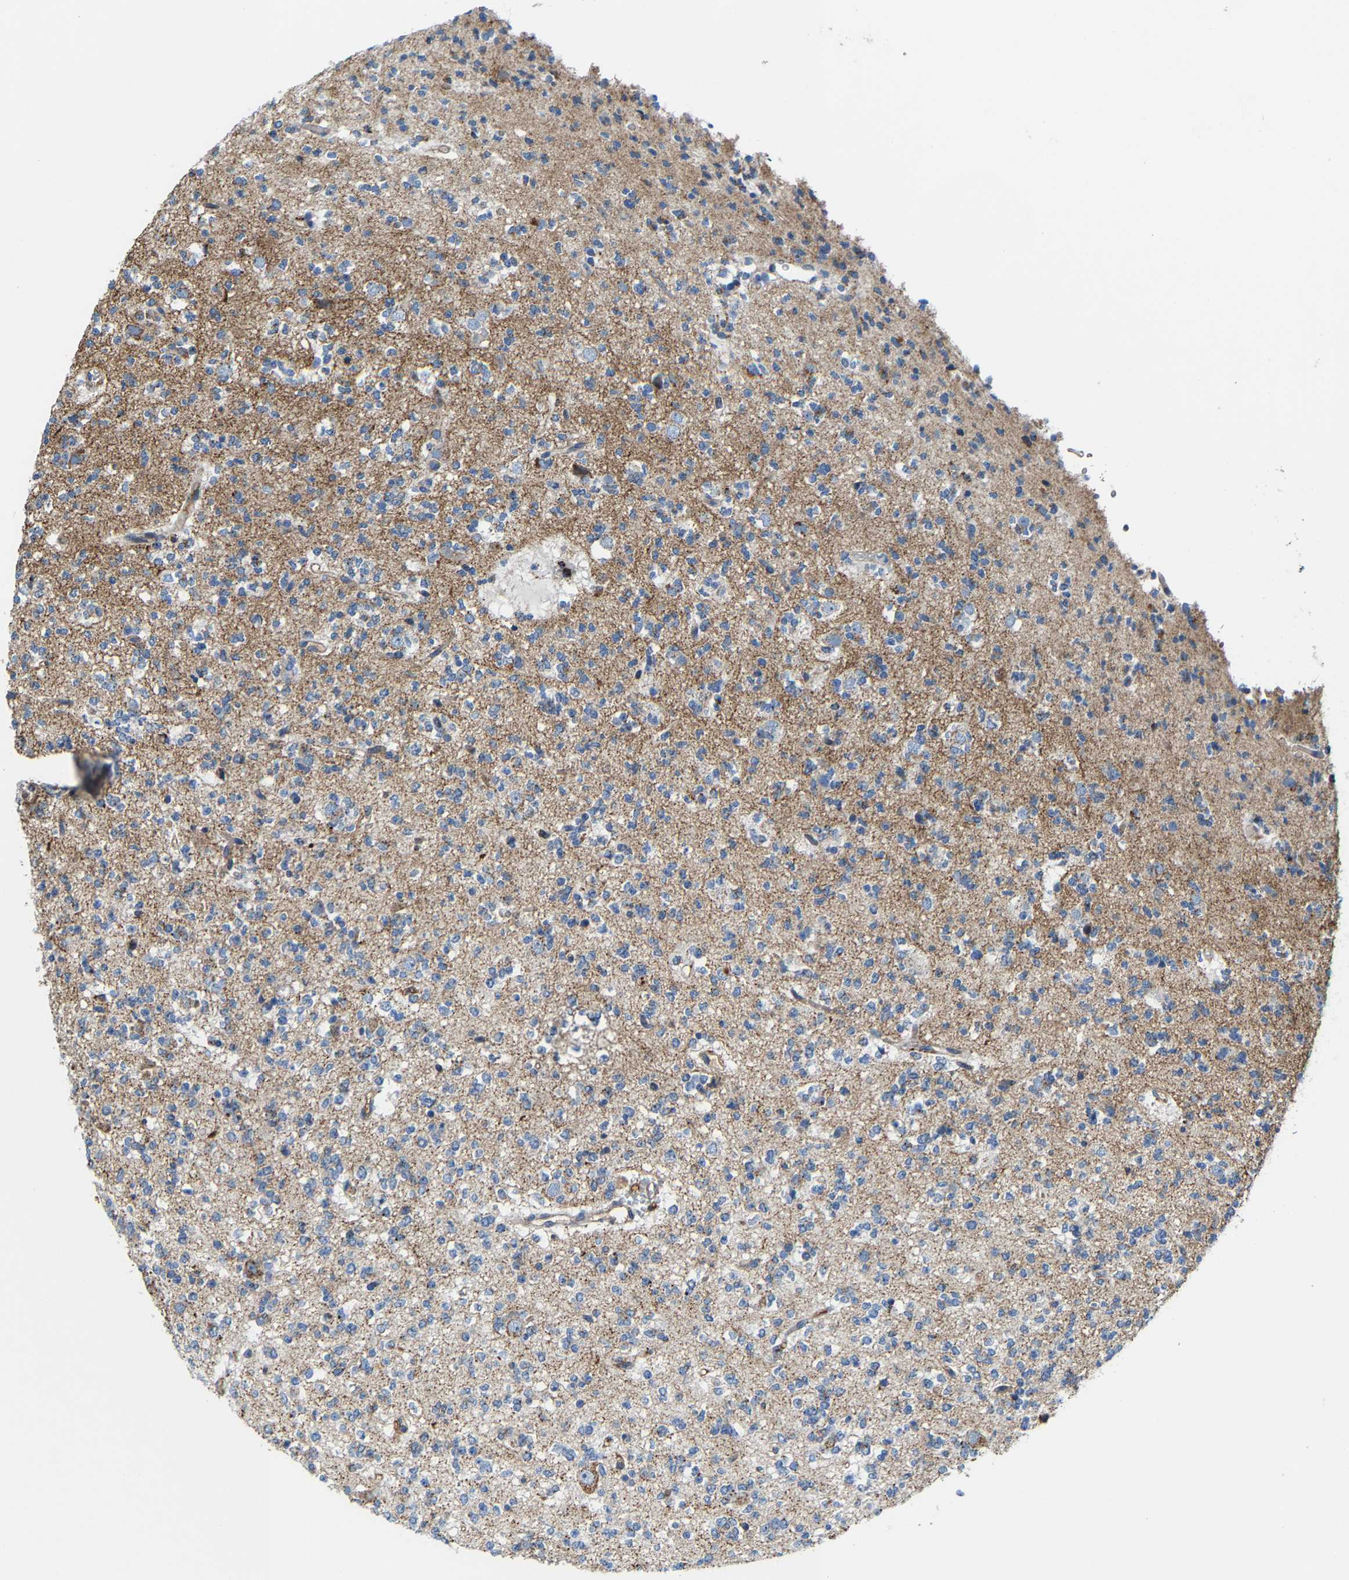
{"staining": {"intensity": "weak", "quantity": "<25%", "location": "cytoplasmic/membranous"}, "tissue": "glioma", "cell_type": "Tumor cells", "image_type": "cancer", "snomed": [{"axis": "morphology", "description": "Glioma, malignant, Low grade"}, {"axis": "topography", "description": "Brain"}], "caption": "The histopathology image displays no significant expression in tumor cells of malignant low-grade glioma.", "gene": "DPP7", "patient": {"sex": "male", "age": 38}}